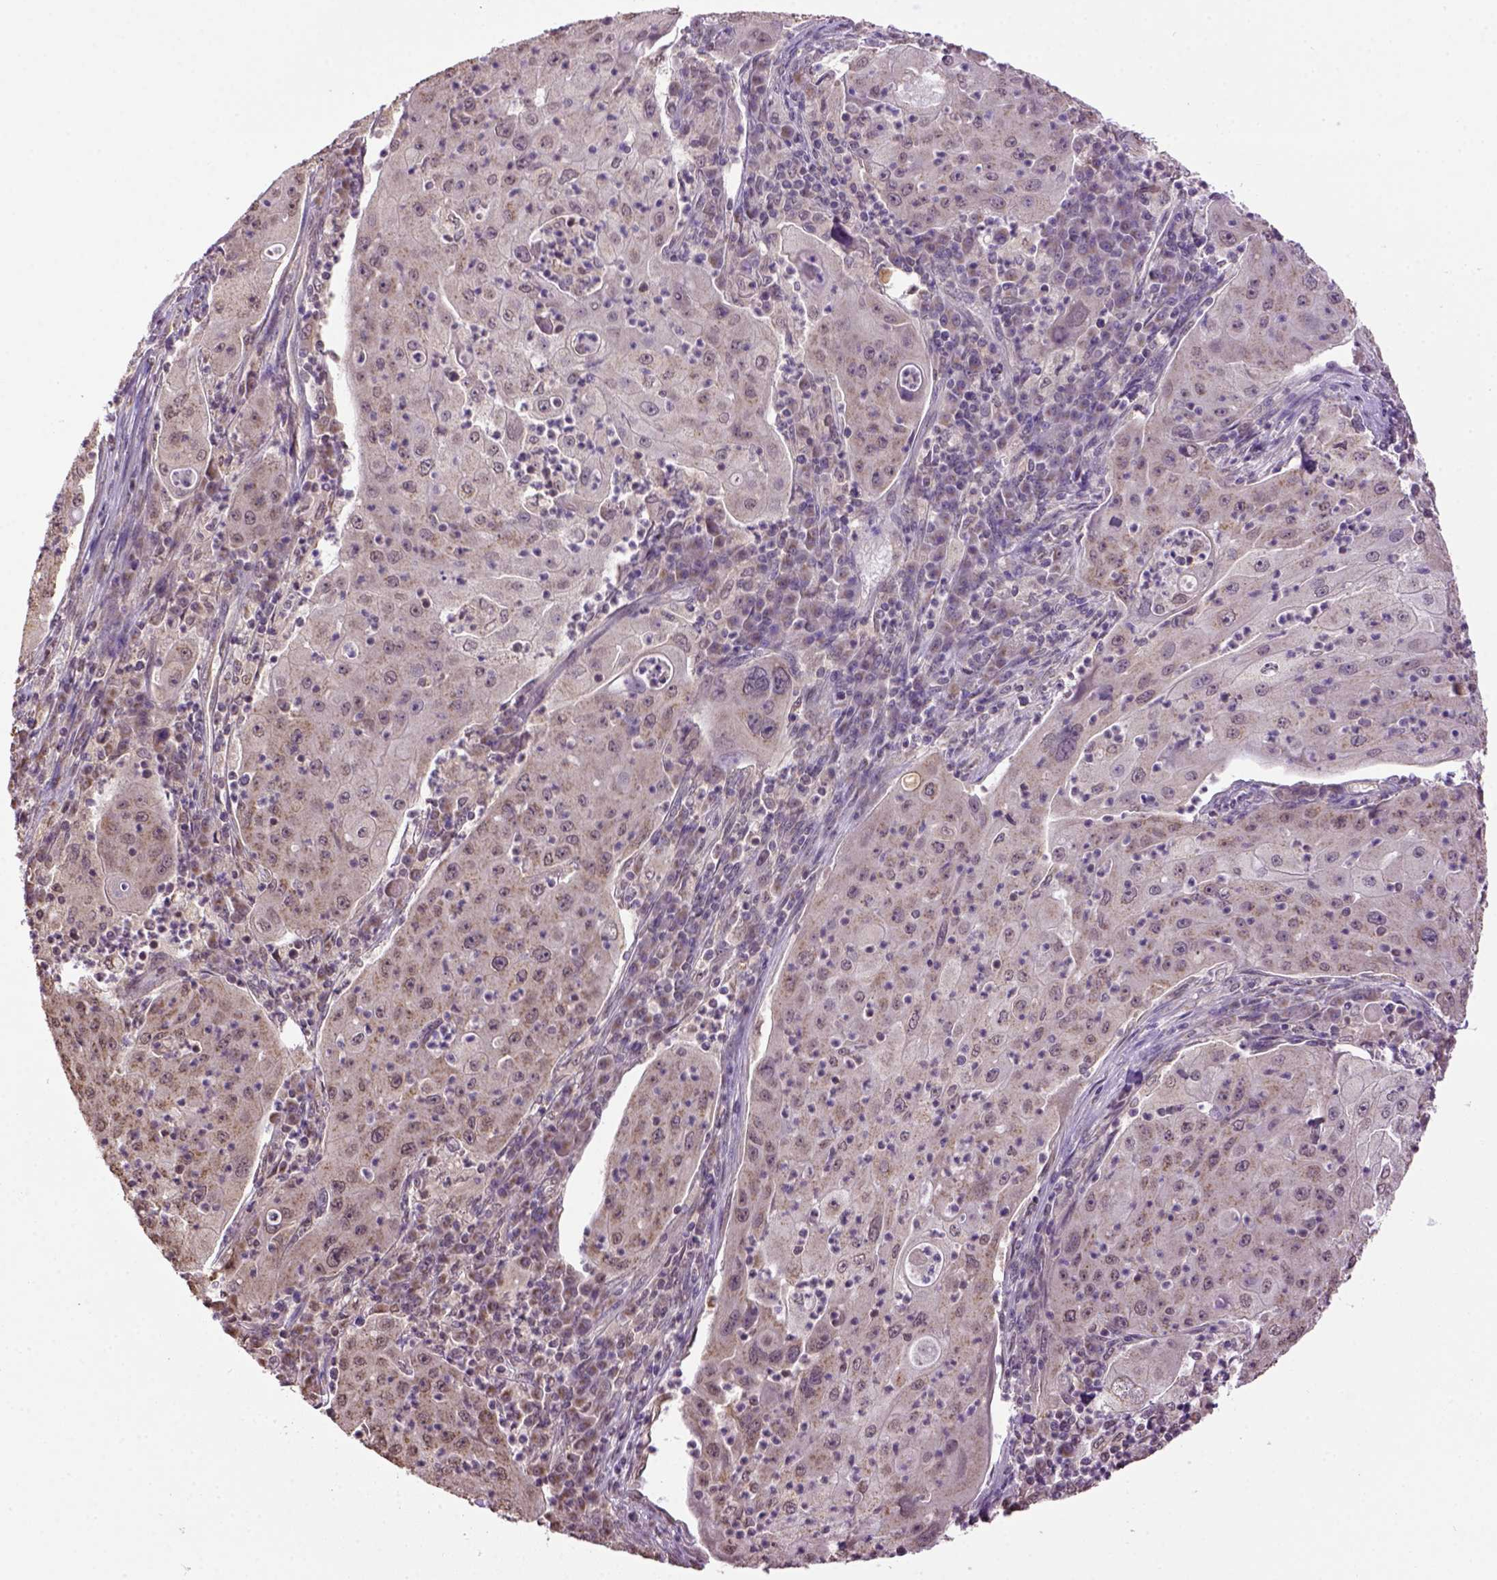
{"staining": {"intensity": "weak", "quantity": "25%-75%", "location": "cytoplasmic/membranous"}, "tissue": "lung cancer", "cell_type": "Tumor cells", "image_type": "cancer", "snomed": [{"axis": "morphology", "description": "Squamous cell carcinoma, NOS"}, {"axis": "topography", "description": "Lung"}], "caption": "Immunohistochemical staining of human lung cancer (squamous cell carcinoma) displays low levels of weak cytoplasmic/membranous protein staining in approximately 25%-75% of tumor cells.", "gene": "WDR17", "patient": {"sex": "female", "age": 59}}